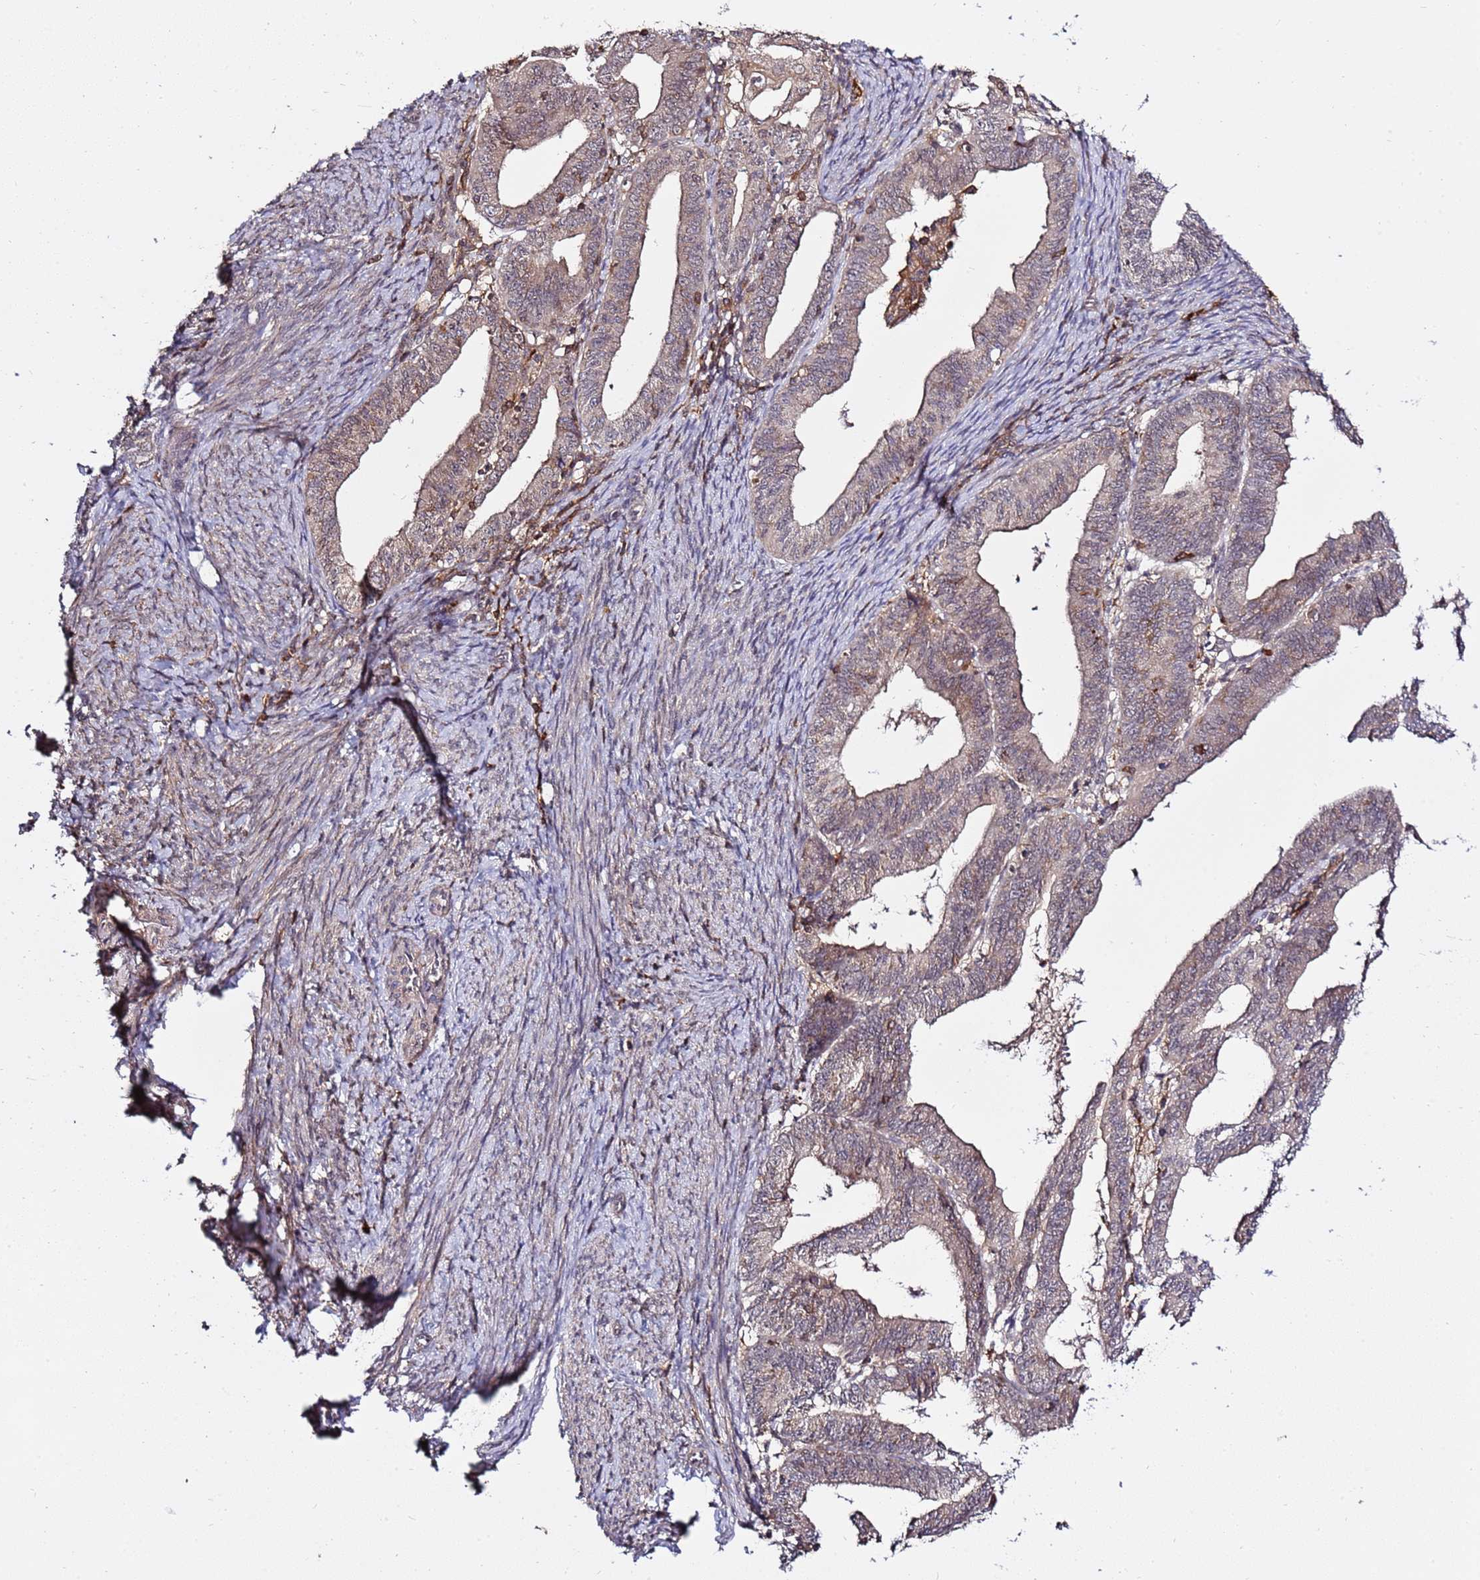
{"staining": {"intensity": "weak", "quantity": "<25%", "location": "cytoplasmic/membranous"}, "tissue": "endometrial cancer", "cell_type": "Tumor cells", "image_type": "cancer", "snomed": [{"axis": "morphology", "description": "Adenocarcinoma, NOS"}, {"axis": "topography", "description": "Endometrium"}], "caption": "High power microscopy photomicrograph of an immunohistochemistry (IHC) photomicrograph of endometrial cancer (adenocarcinoma), revealing no significant staining in tumor cells. The staining was performed using DAB to visualize the protein expression in brown, while the nuclei were stained in blue with hematoxylin (Magnification: 20x).", "gene": "ZNF624", "patient": {"sex": "female", "age": 56}}